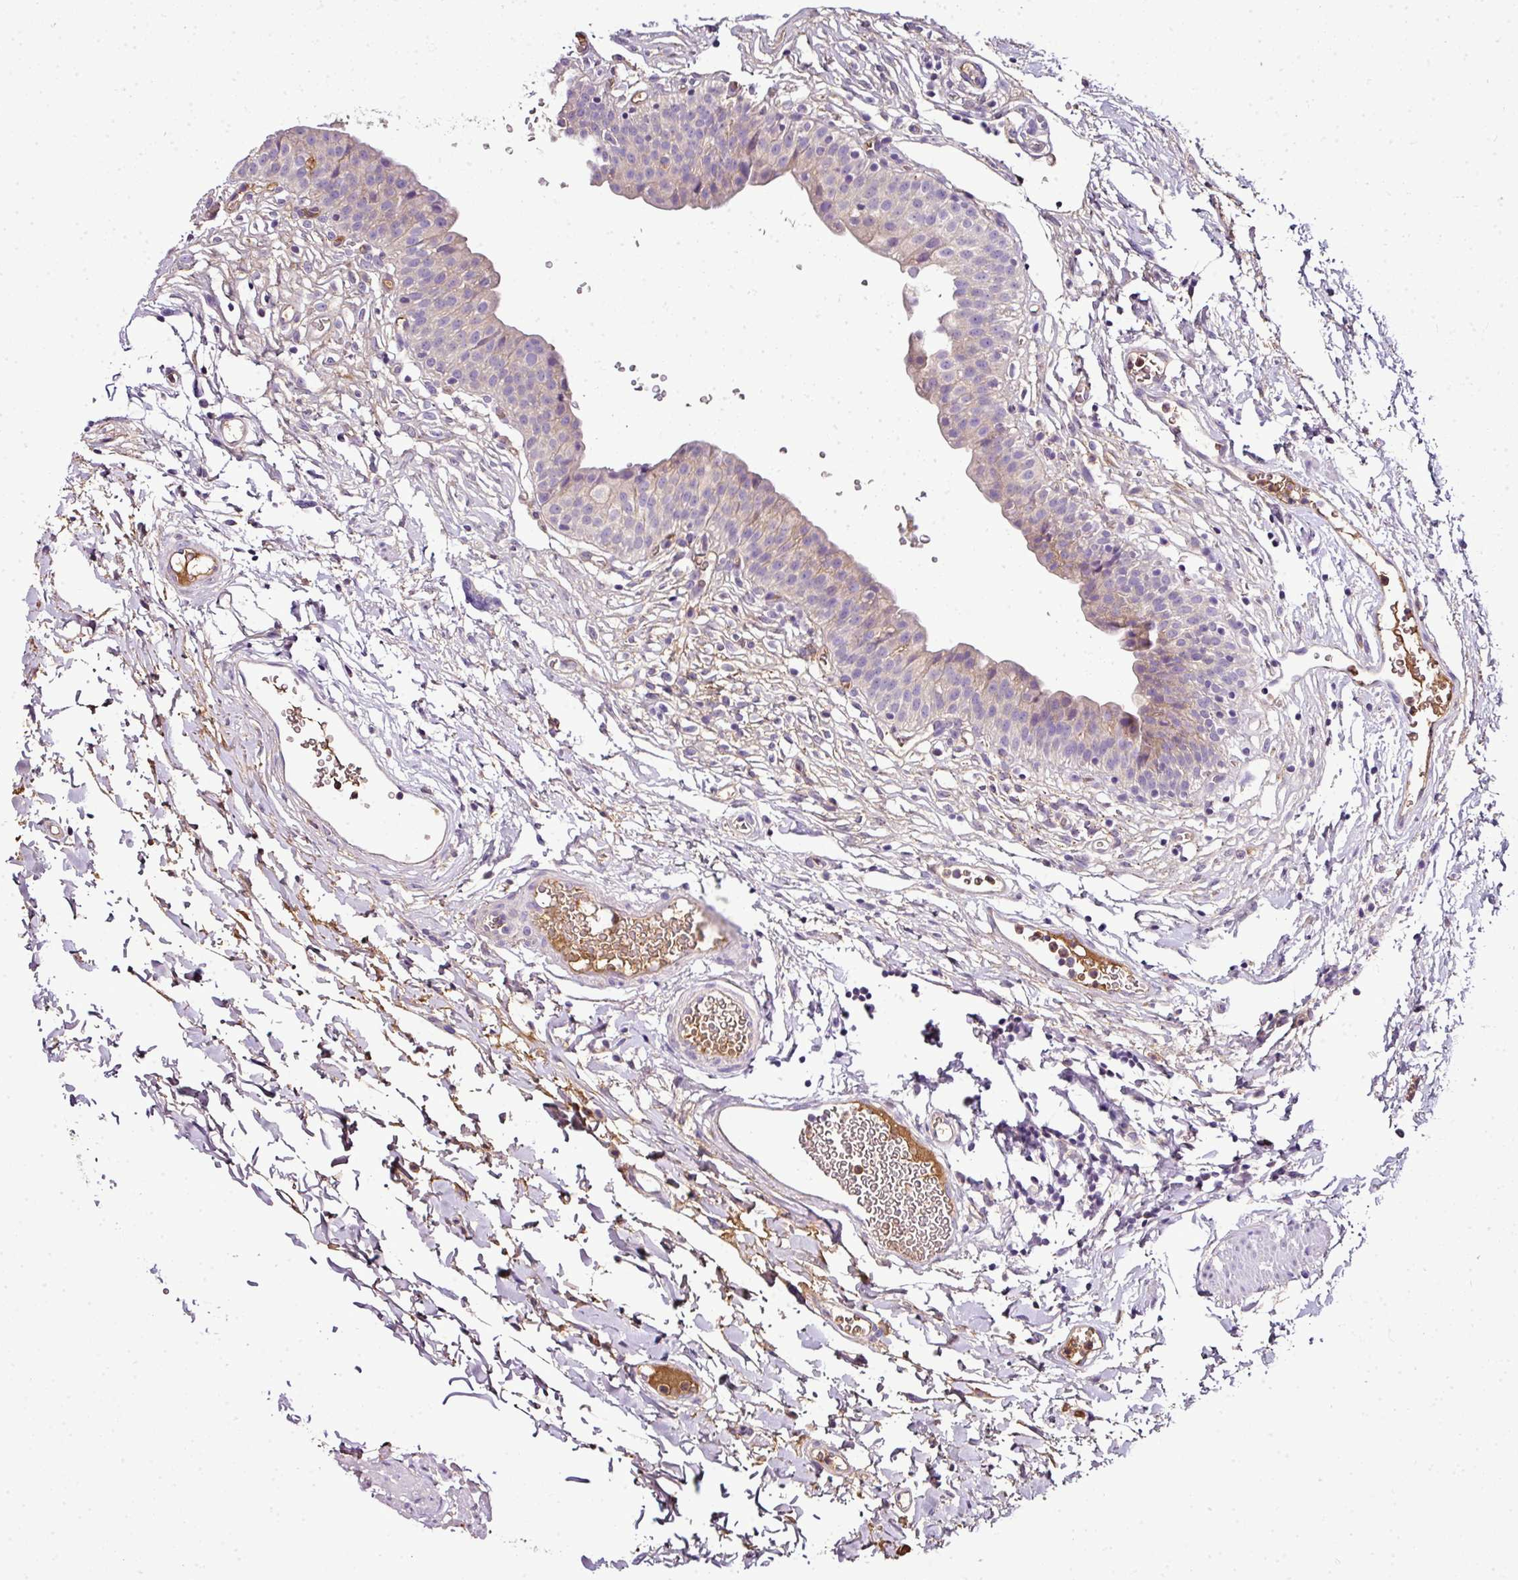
{"staining": {"intensity": "weak", "quantity": "25%-75%", "location": "cytoplasmic/membranous"}, "tissue": "urinary bladder", "cell_type": "Urothelial cells", "image_type": "normal", "snomed": [{"axis": "morphology", "description": "Normal tissue, NOS"}, {"axis": "topography", "description": "Urinary bladder"}, {"axis": "topography", "description": "Peripheral nerve tissue"}], "caption": "Immunohistochemistry image of benign urinary bladder: urinary bladder stained using immunohistochemistry shows low levels of weak protein expression localized specifically in the cytoplasmic/membranous of urothelial cells, appearing as a cytoplasmic/membranous brown color.", "gene": "CAB39L", "patient": {"sex": "male", "age": 55}}